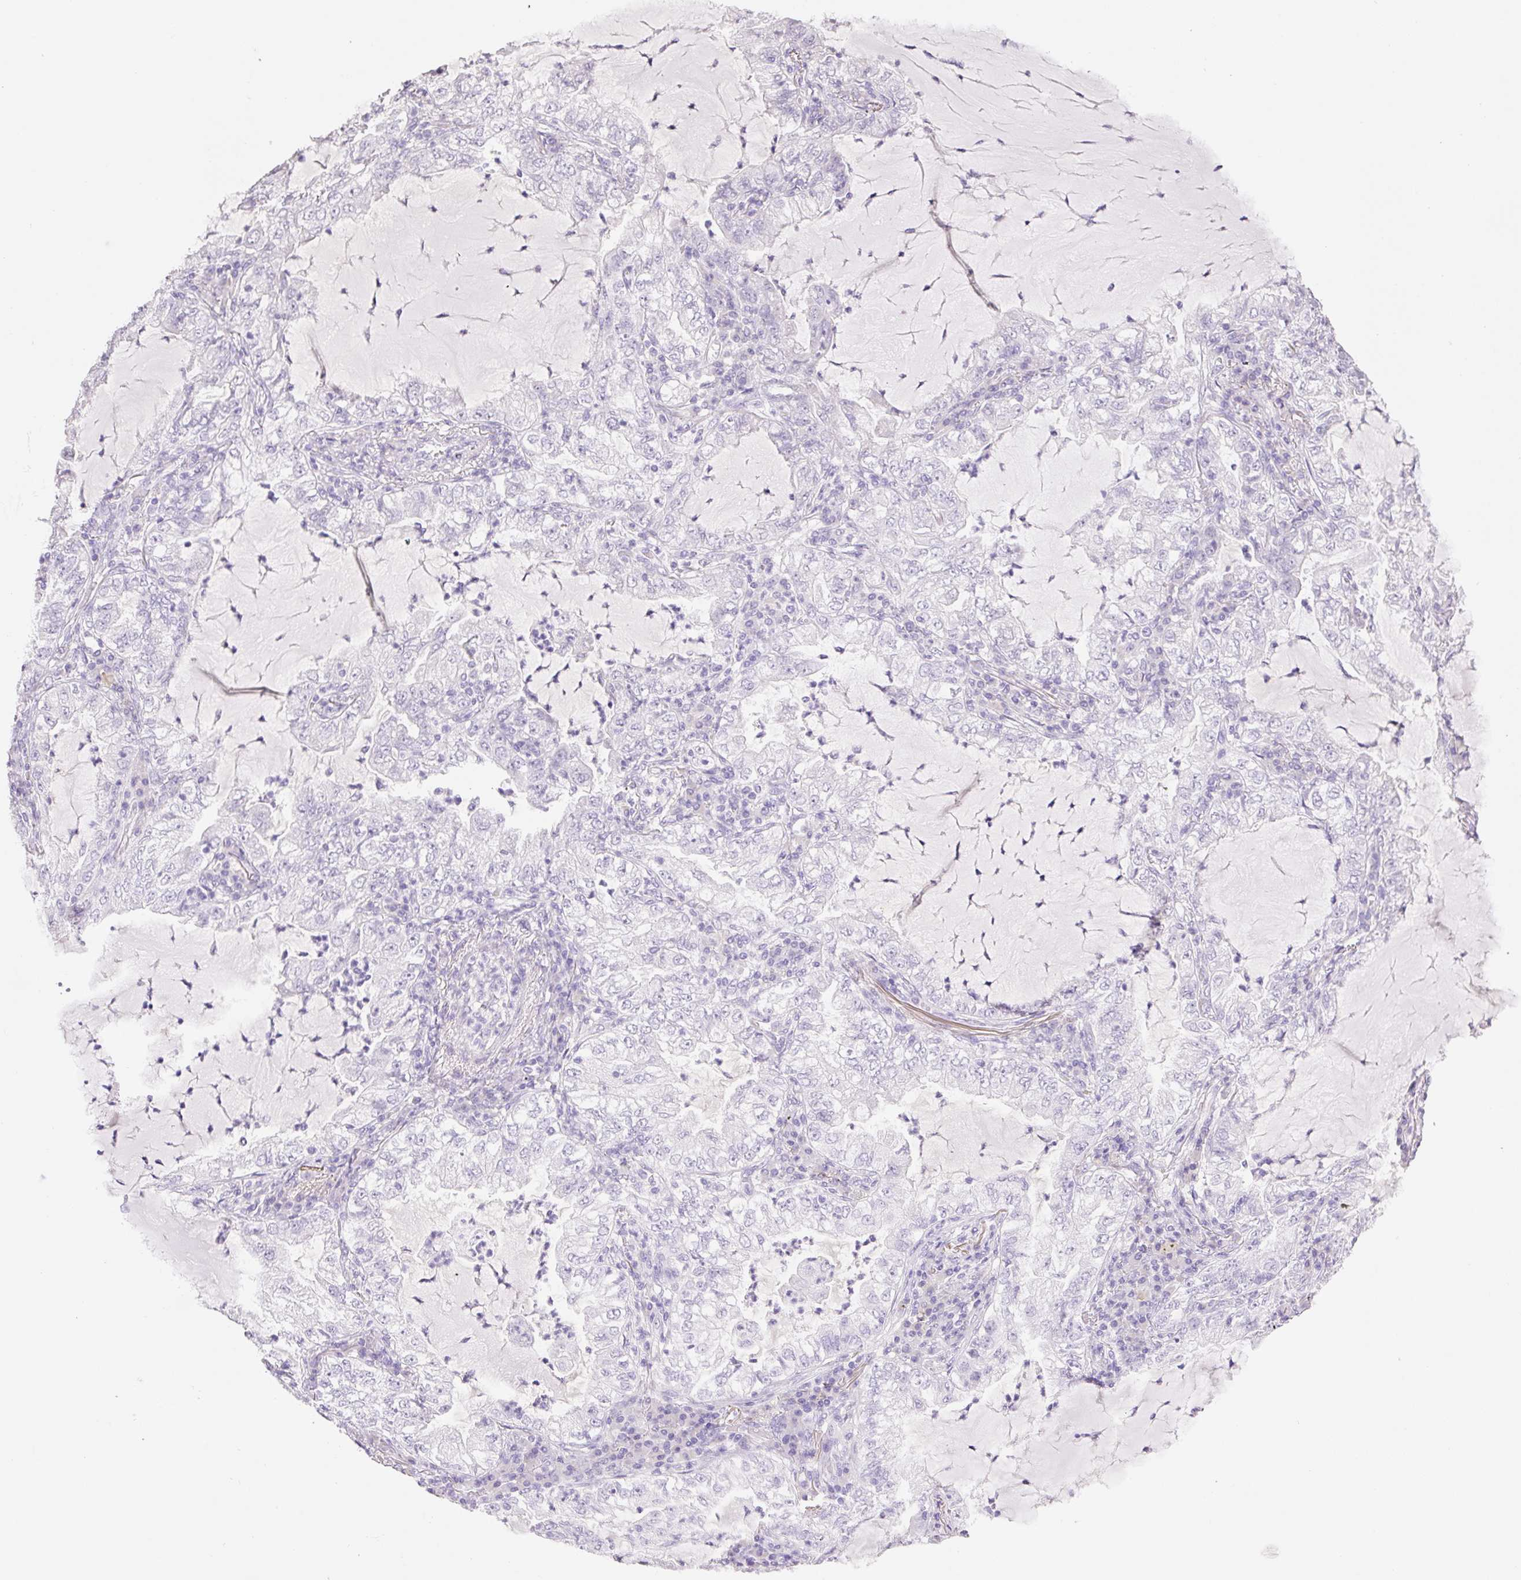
{"staining": {"intensity": "negative", "quantity": "none", "location": "none"}, "tissue": "lung cancer", "cell_type": "Tumor cells", "image_type": "cancer", "snomed": [{"axis": "morphology", "description": "Adenocarcinoma, NOS"}, {"axis": "topography", "description": "Lung"}], "caption": "The micrograph exhibits no staining of tumor cells in lung cancer (adenocarcinoma). (DAB (3,3'-diaminobenzidine) immunohistochemistry (IHC) with hematoxylin counter stain).", "gene": "HCRTR2", "patient": {"sex": "female", "age": 73}}